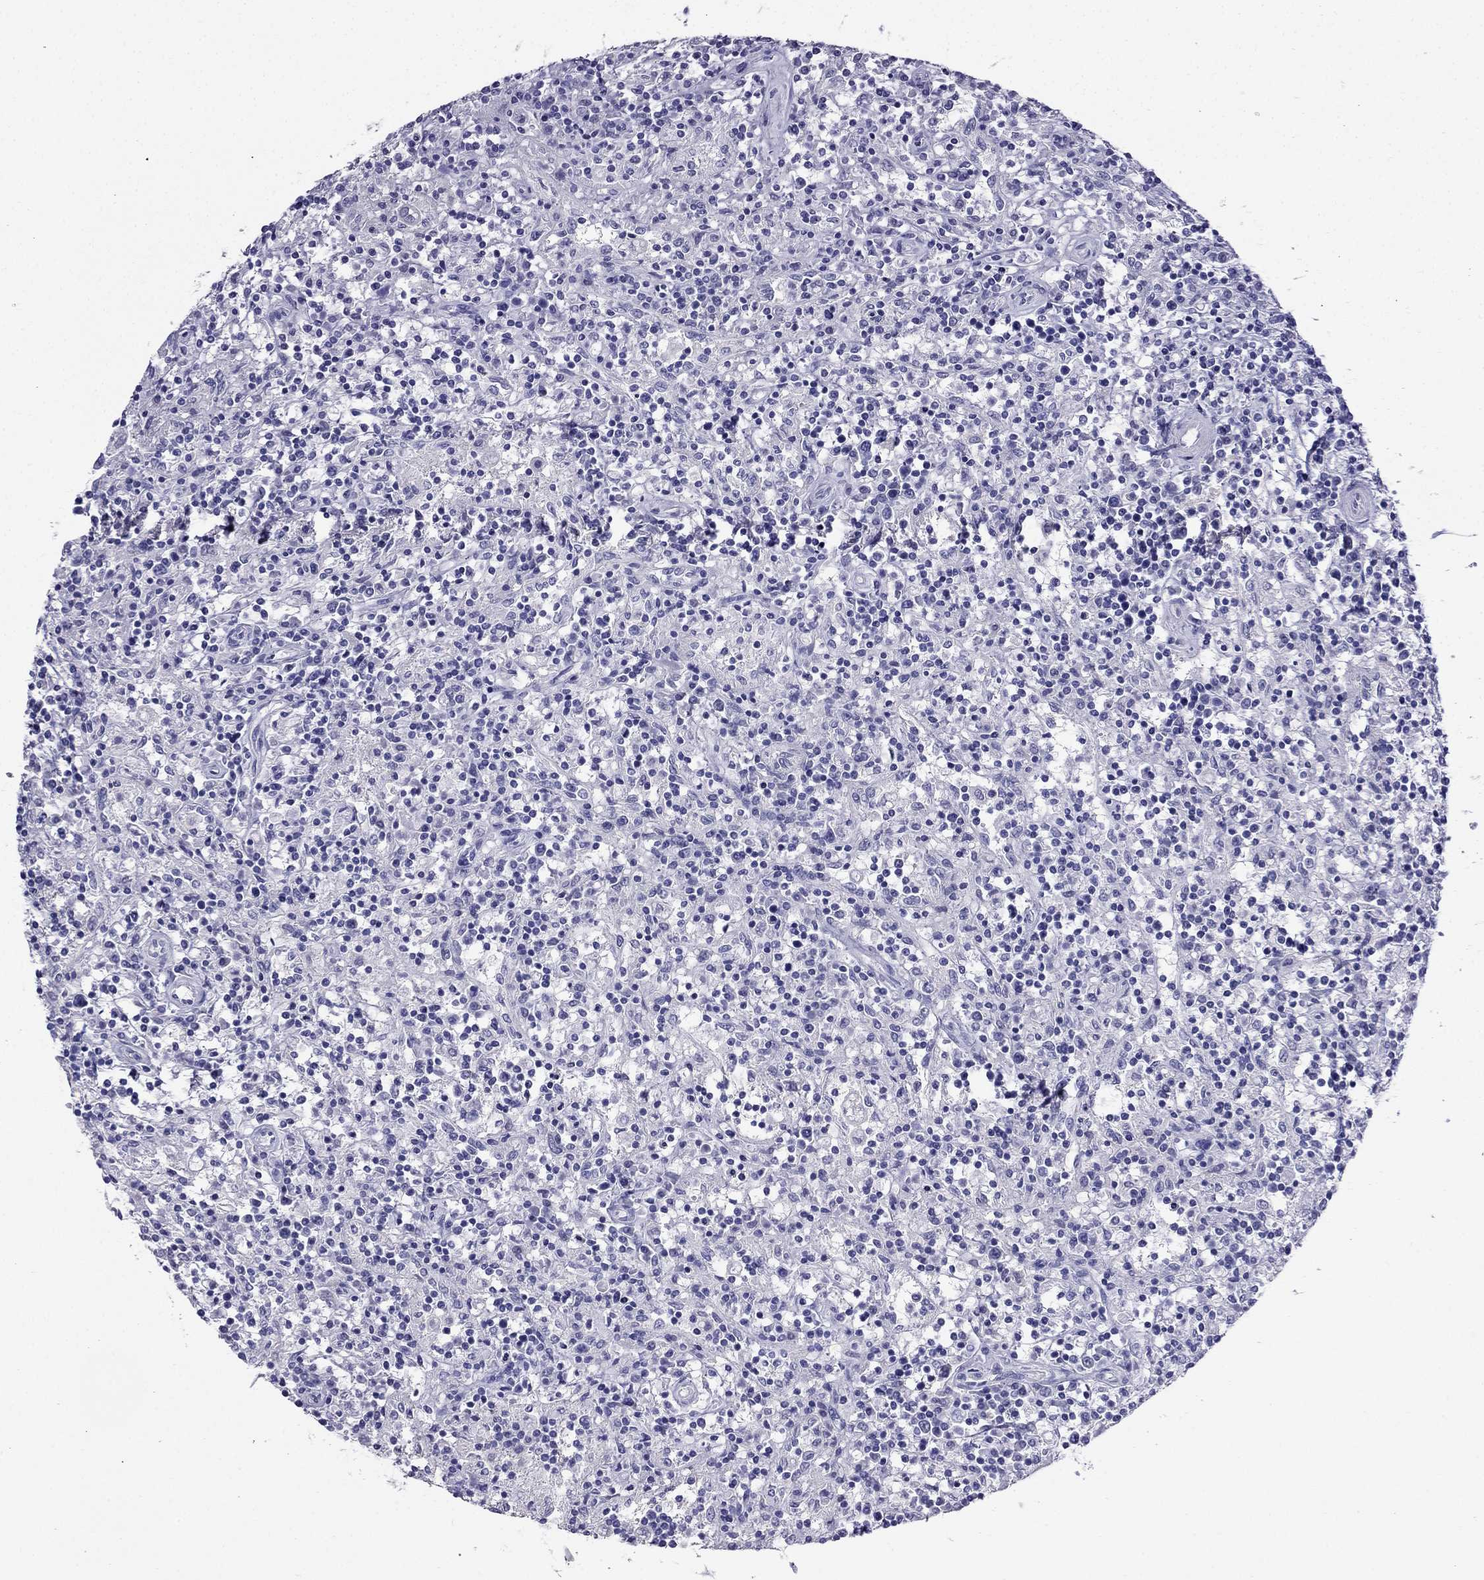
{"staining": {"intensity": "negative", "quantity": "none", "location": "none"}, "tissue": "lymphoma", "cell_type": "Tumor cells", "image_type": "cancer", "snomed": [{"axis": "morphology", "description": "Malignant lymphoma, non-Hodgkin's type, Low grade"}, {"axis": "topography", "description": "Spleen"}], "caption": "Tumor cells are negative for brown protein staining in lymphoma. (DAB immunohistochemistry (IHC) with hematoxylin counter stain).", "gene": "SCNN1D", "patient": {"sex": "male", "age": 62}}